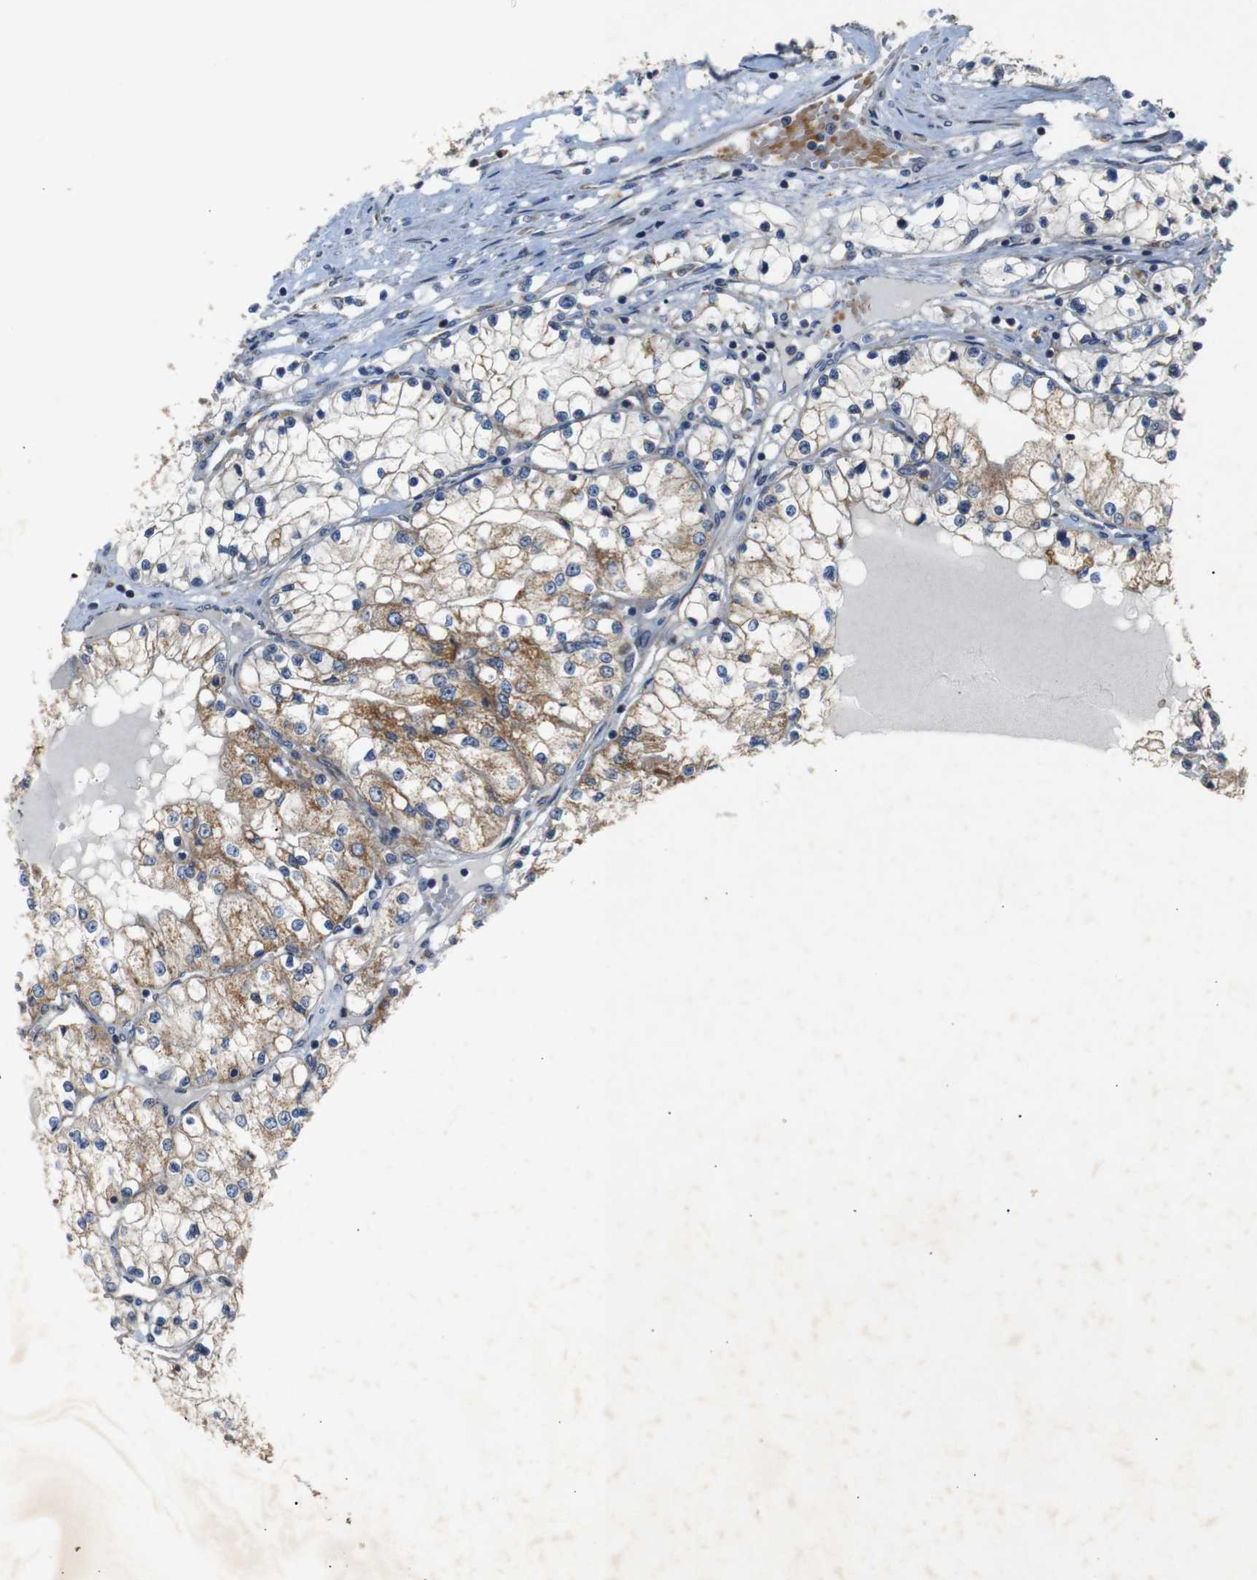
{"staining": {"intensity": "moderate", "quantity": "<25%", "location": "cytoplasmic/membranous"}, "tissue": "renal cancer", "cell_type": "Tumor cells", "image_type": "cancer", "snomed": [{"axis": "morphology", "description": "Adenocarcinoma, NOS"}, {"axis": "topography", "description": "Kidney"}], "caption": "IHC photomicrograph of human renal adenocarcinoma stained for a protein (brown), which reveals low levels of moderate cytoplasmic/membranous staining in about <25% of tumor cells.", "gene": "CHST10", "patient": {"sex": "male", "age": 68}}